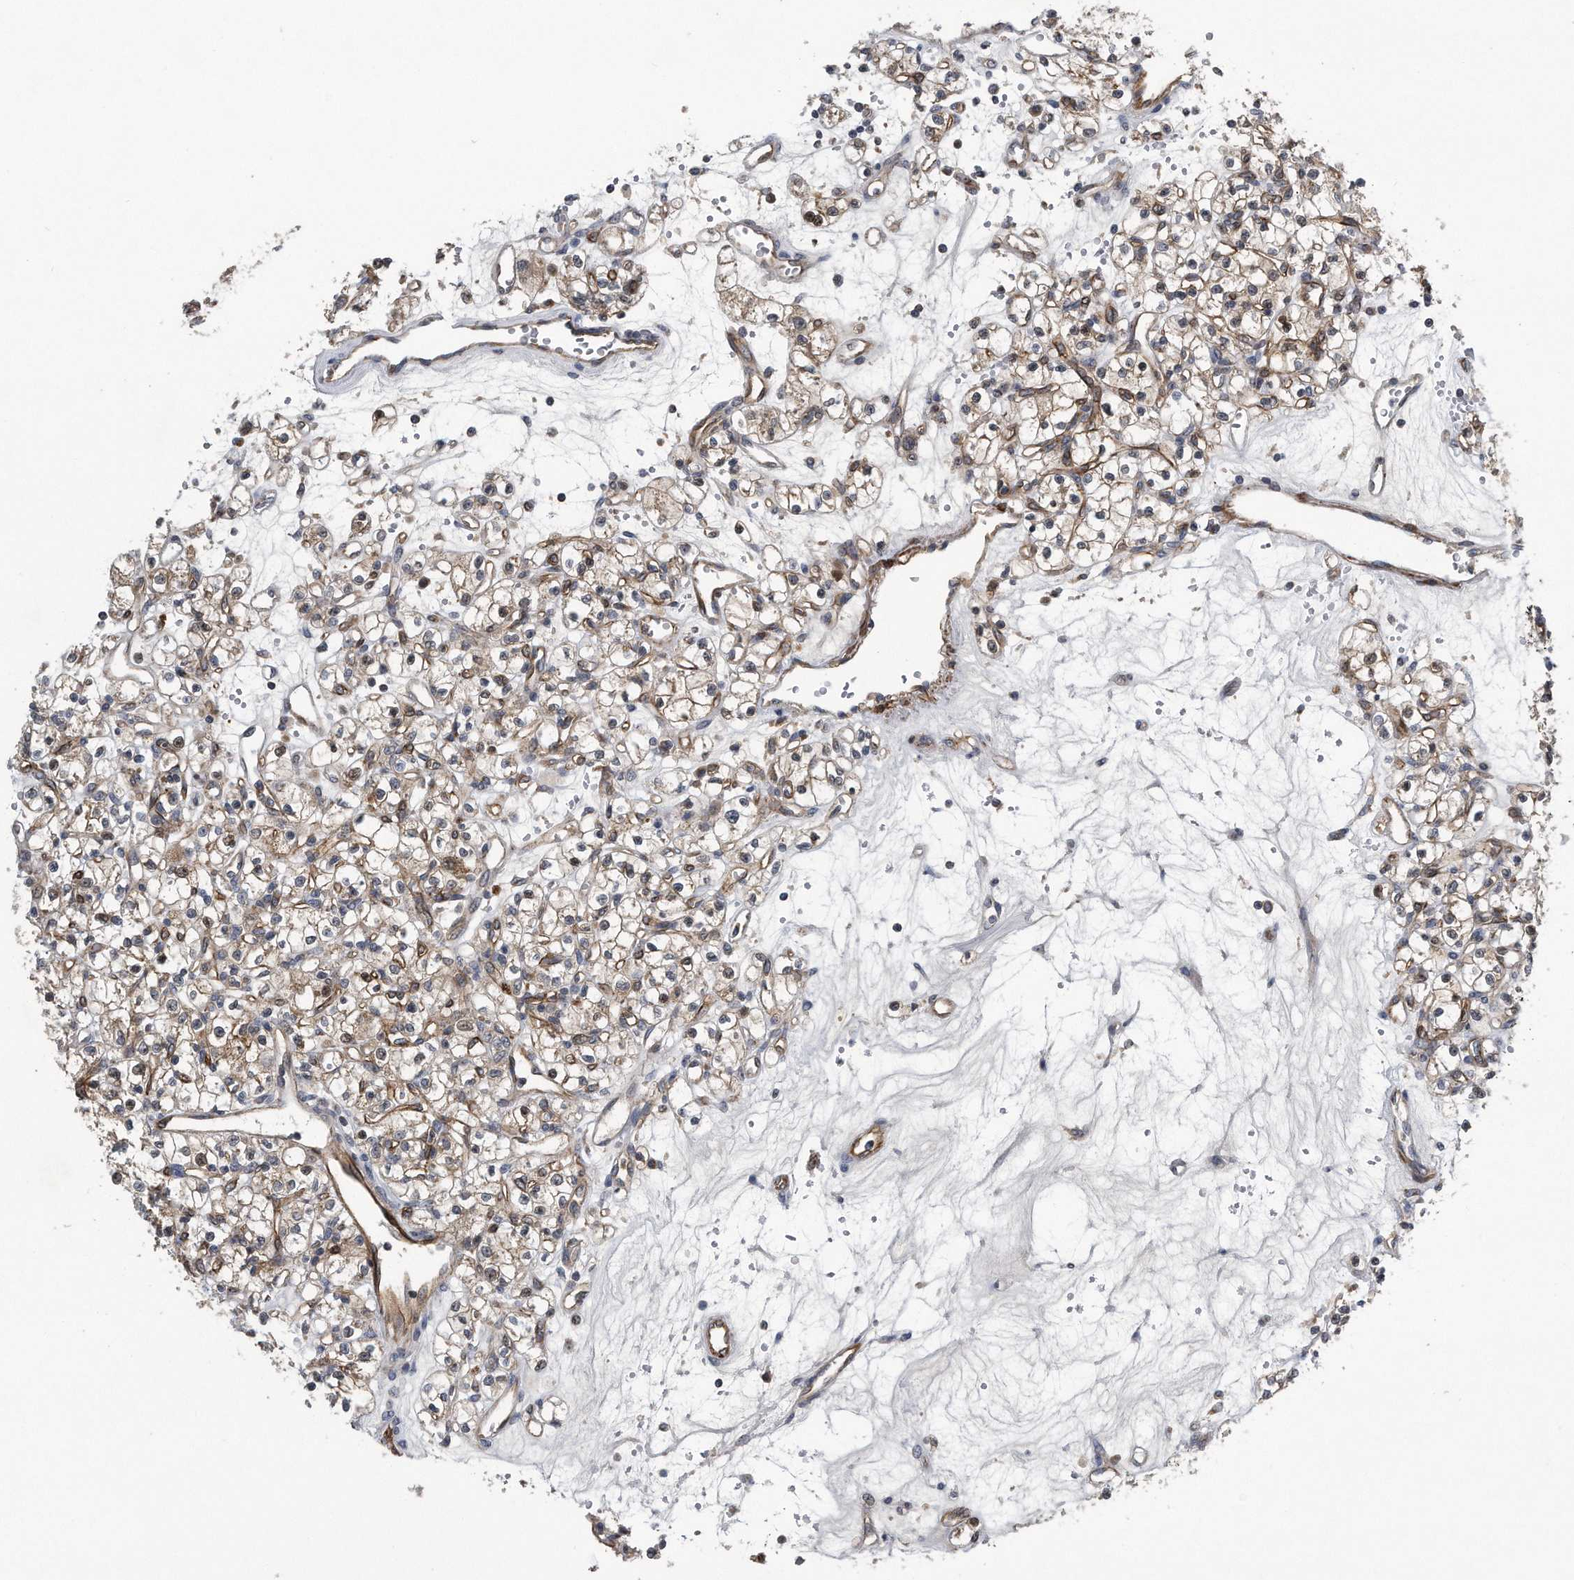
{"staining": {"intensity": "moderate", "quantity": ">75%", "location": "cytoplasmic/membranous"}, "tissue": "renal cancer", "cell_type": "Tumor cells", "image_type": "cancer", "snomed": [{"axis": "morphology", "description": "Adenocarcinoma, NOS"}, {"axis": "topography", "description": "Kidney"}], "caption": "DAB (3,3'-diaminobenzidine) immunohistochemical staining of human adenocarcinoma (renal) reveals moderate cytoplasmic/membranous protein positivity in approximately >75% of tumor cells.", "gene": "LYRM4", "patient": {"sex": "female", "age": 59}}